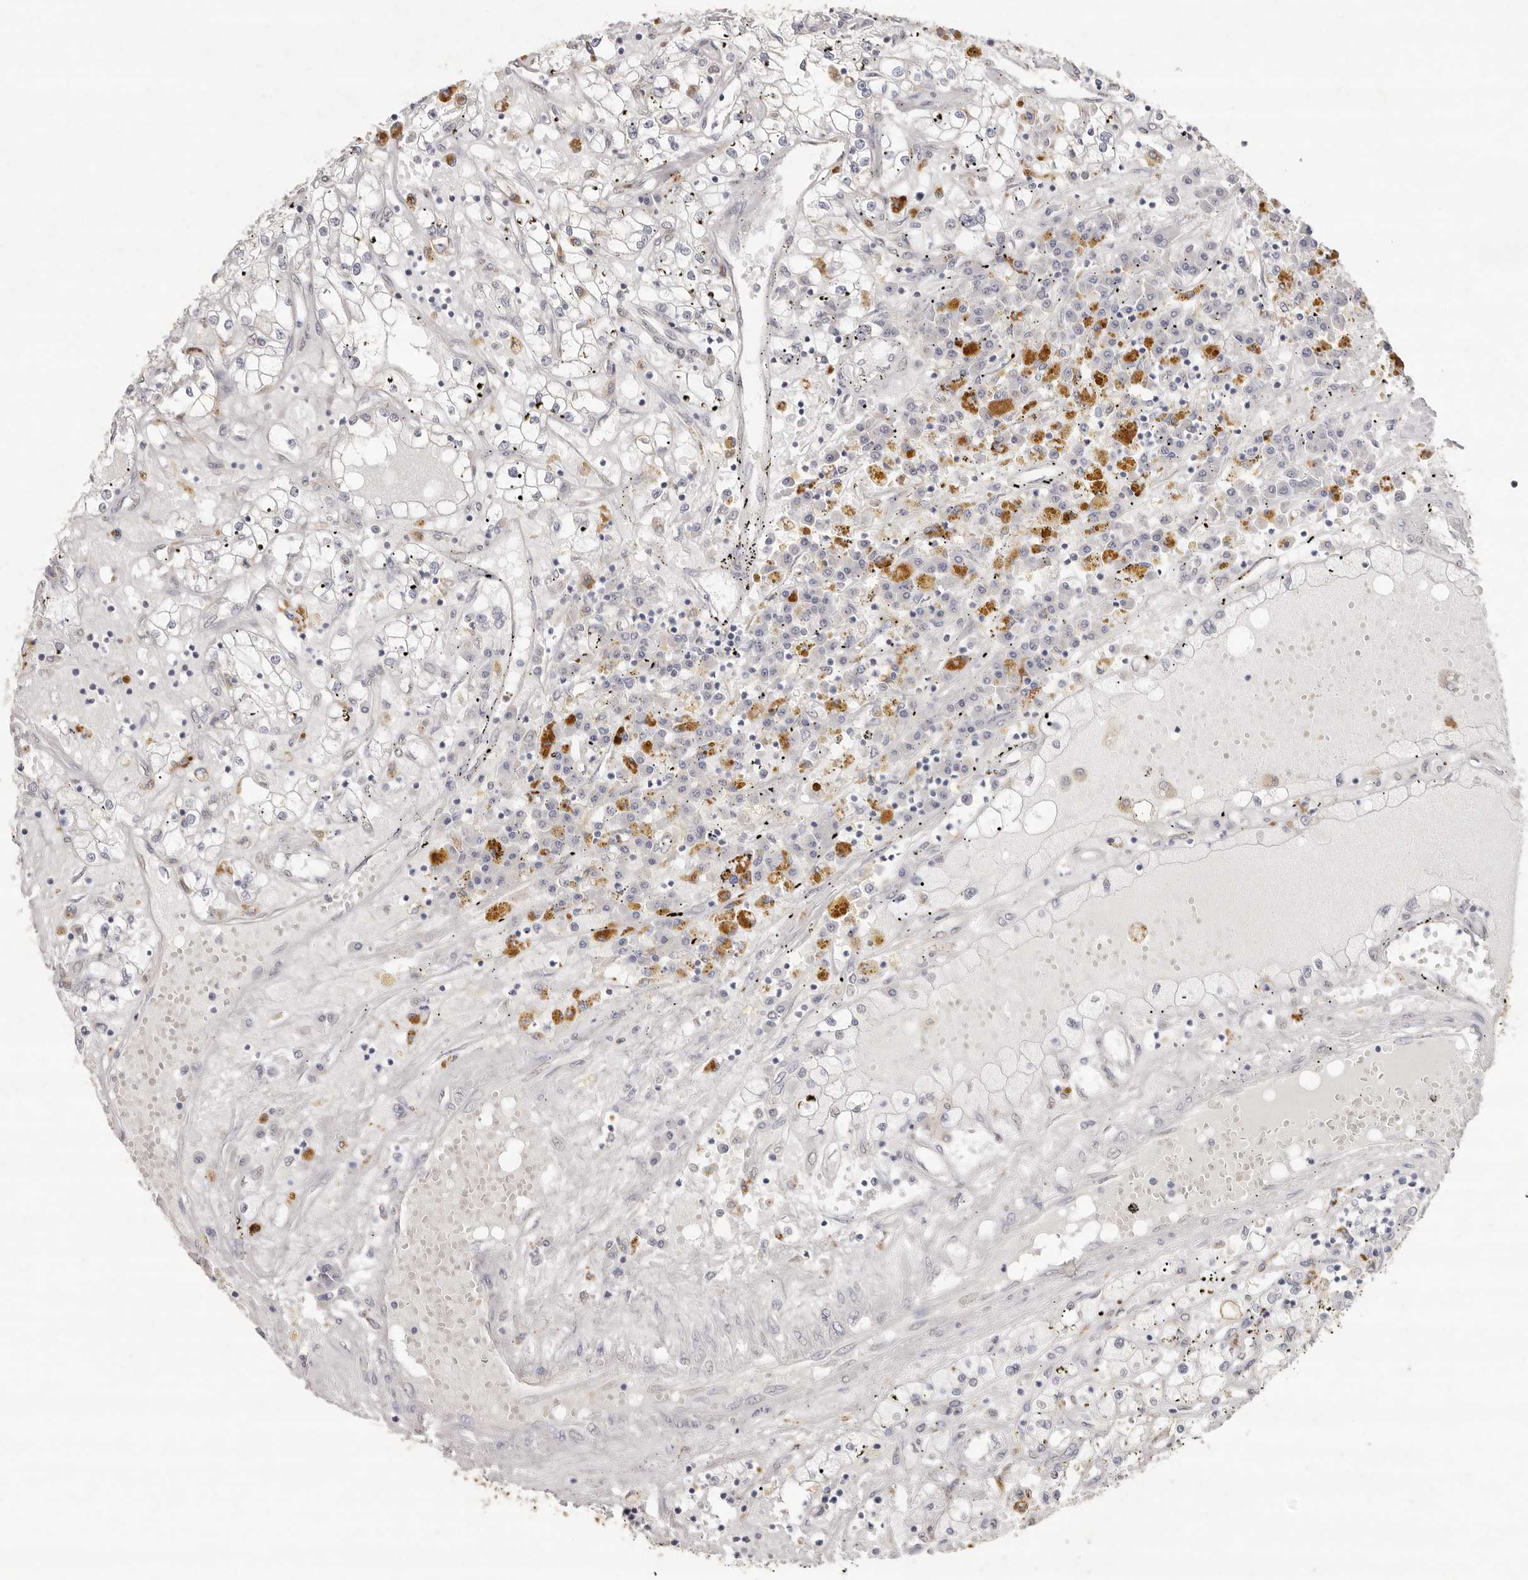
{"staining": {"intensity": "negative", "quantity": "none", "location": "none"}, "tissue": "renal cancer", "cell_type": "Tumor cells", "image_type": "cancer", "snomed": [{"axis": "morphology", "description": "Adenocarcinoma, NOS"}, {"axis": "topography", "description": "Kidney"}], "caption": "This is an immunohistochemistry (IHC) micrograph of human renal cancer (adenocarcinoma). There is no staining in tumor cells.", "gene": "FAM185A", "patient": {"sex": "male", "age": 56}}